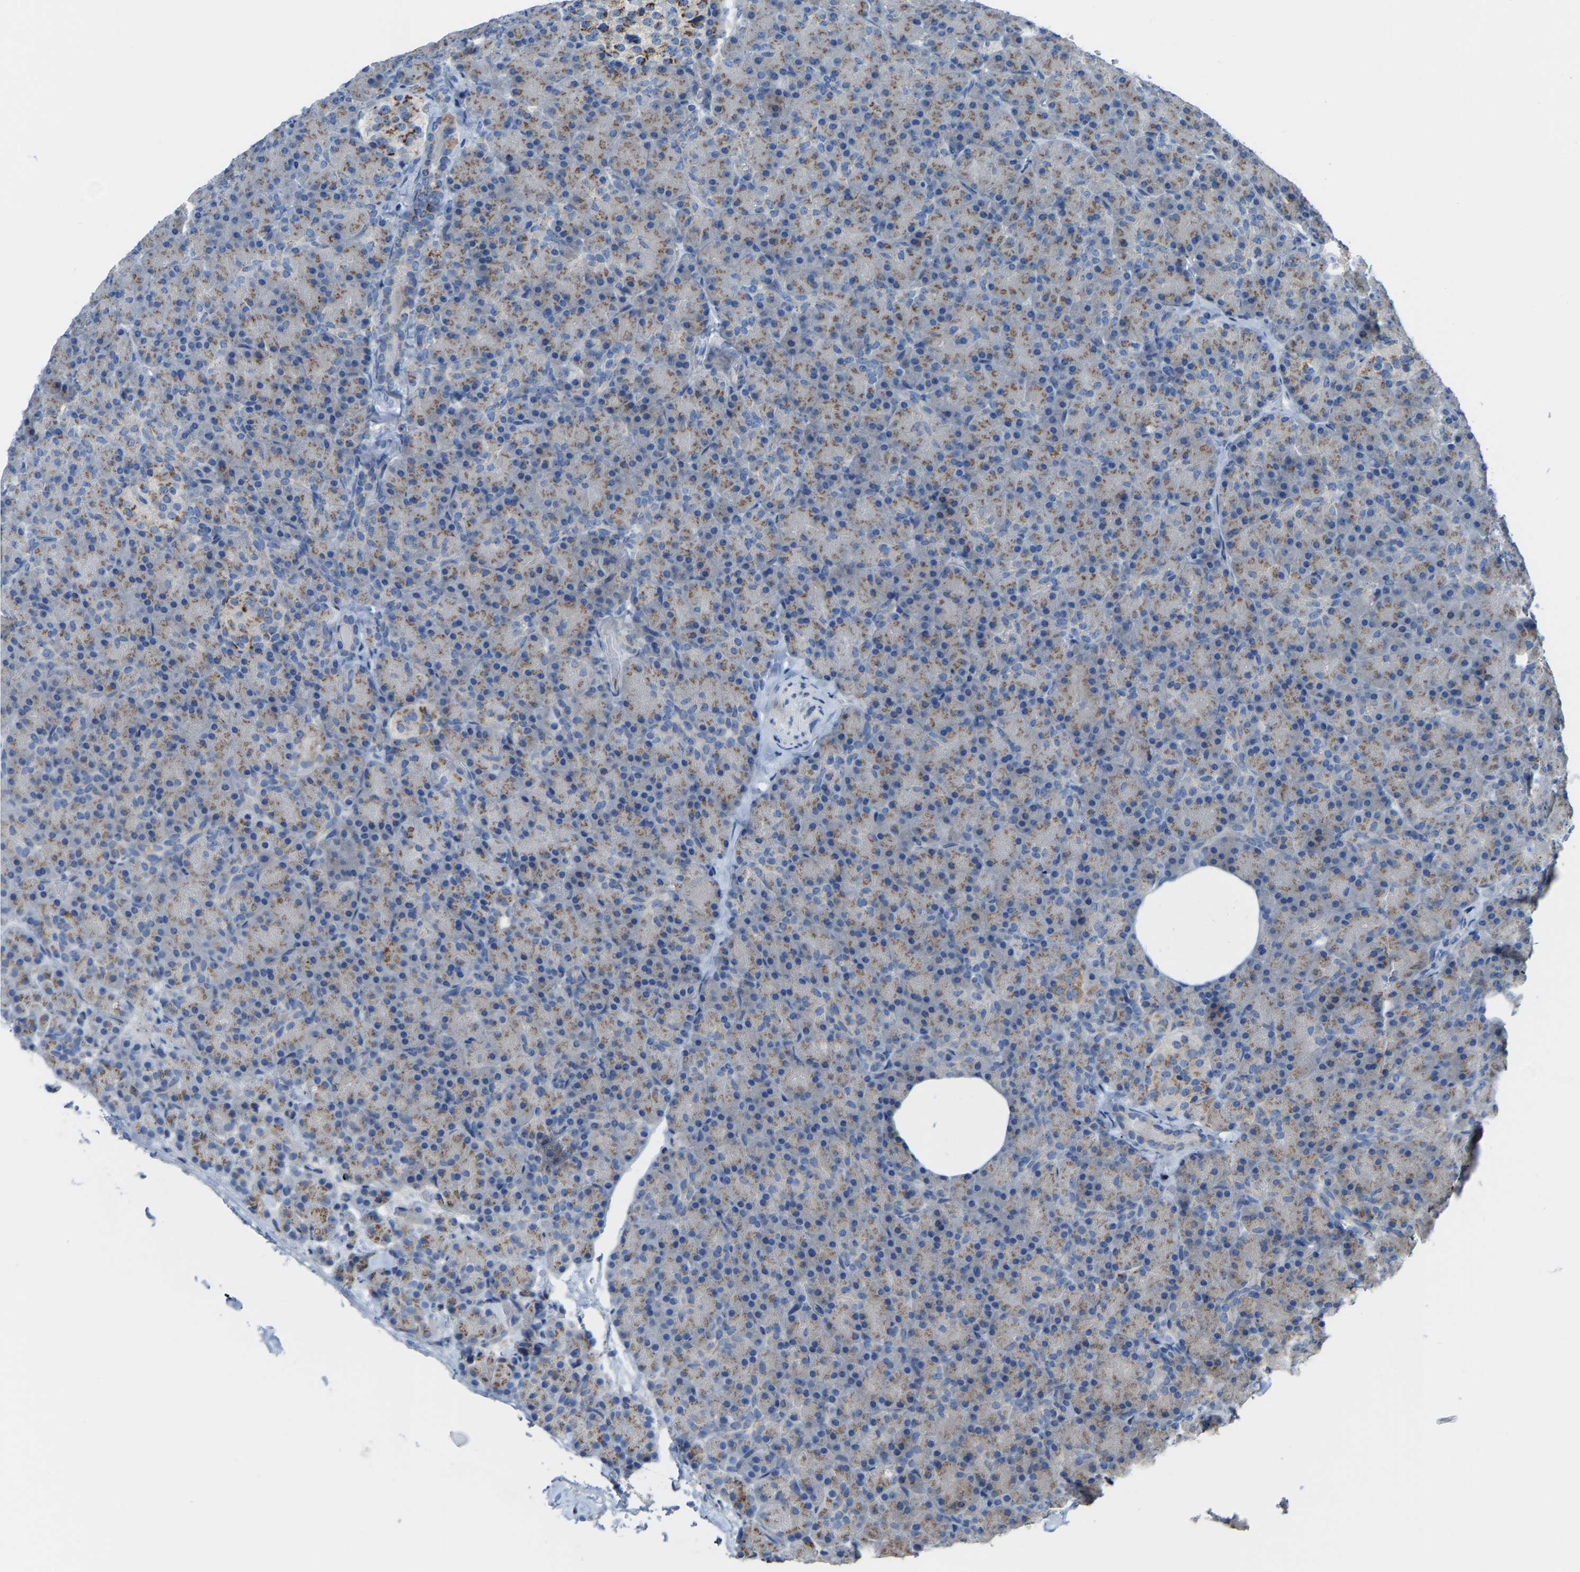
{"staining": {"intensity": "moderate", "quantity": ">75%", "location": "cytoplasmic/membranous"}, "tissue": "pancreas", "cell_type": "Exocrine glandular cells", "image_type": "normal", "snomed": [{"axis": "morphology", "description": "Normal tissue, NOS"}, {"axis": "topography", "description": "Pancreas"}], "caption": "Immunohistochemistry (IHC) (DAB (3,3'-diaminobenzidine)) staining of unremarkable pancreas reveals moderate cytoplasmic/membranous protein staining in about >75% of exocrine glandular cells.", "gene": "CANT1", "patient": {"sex": "female", "age": 43}}